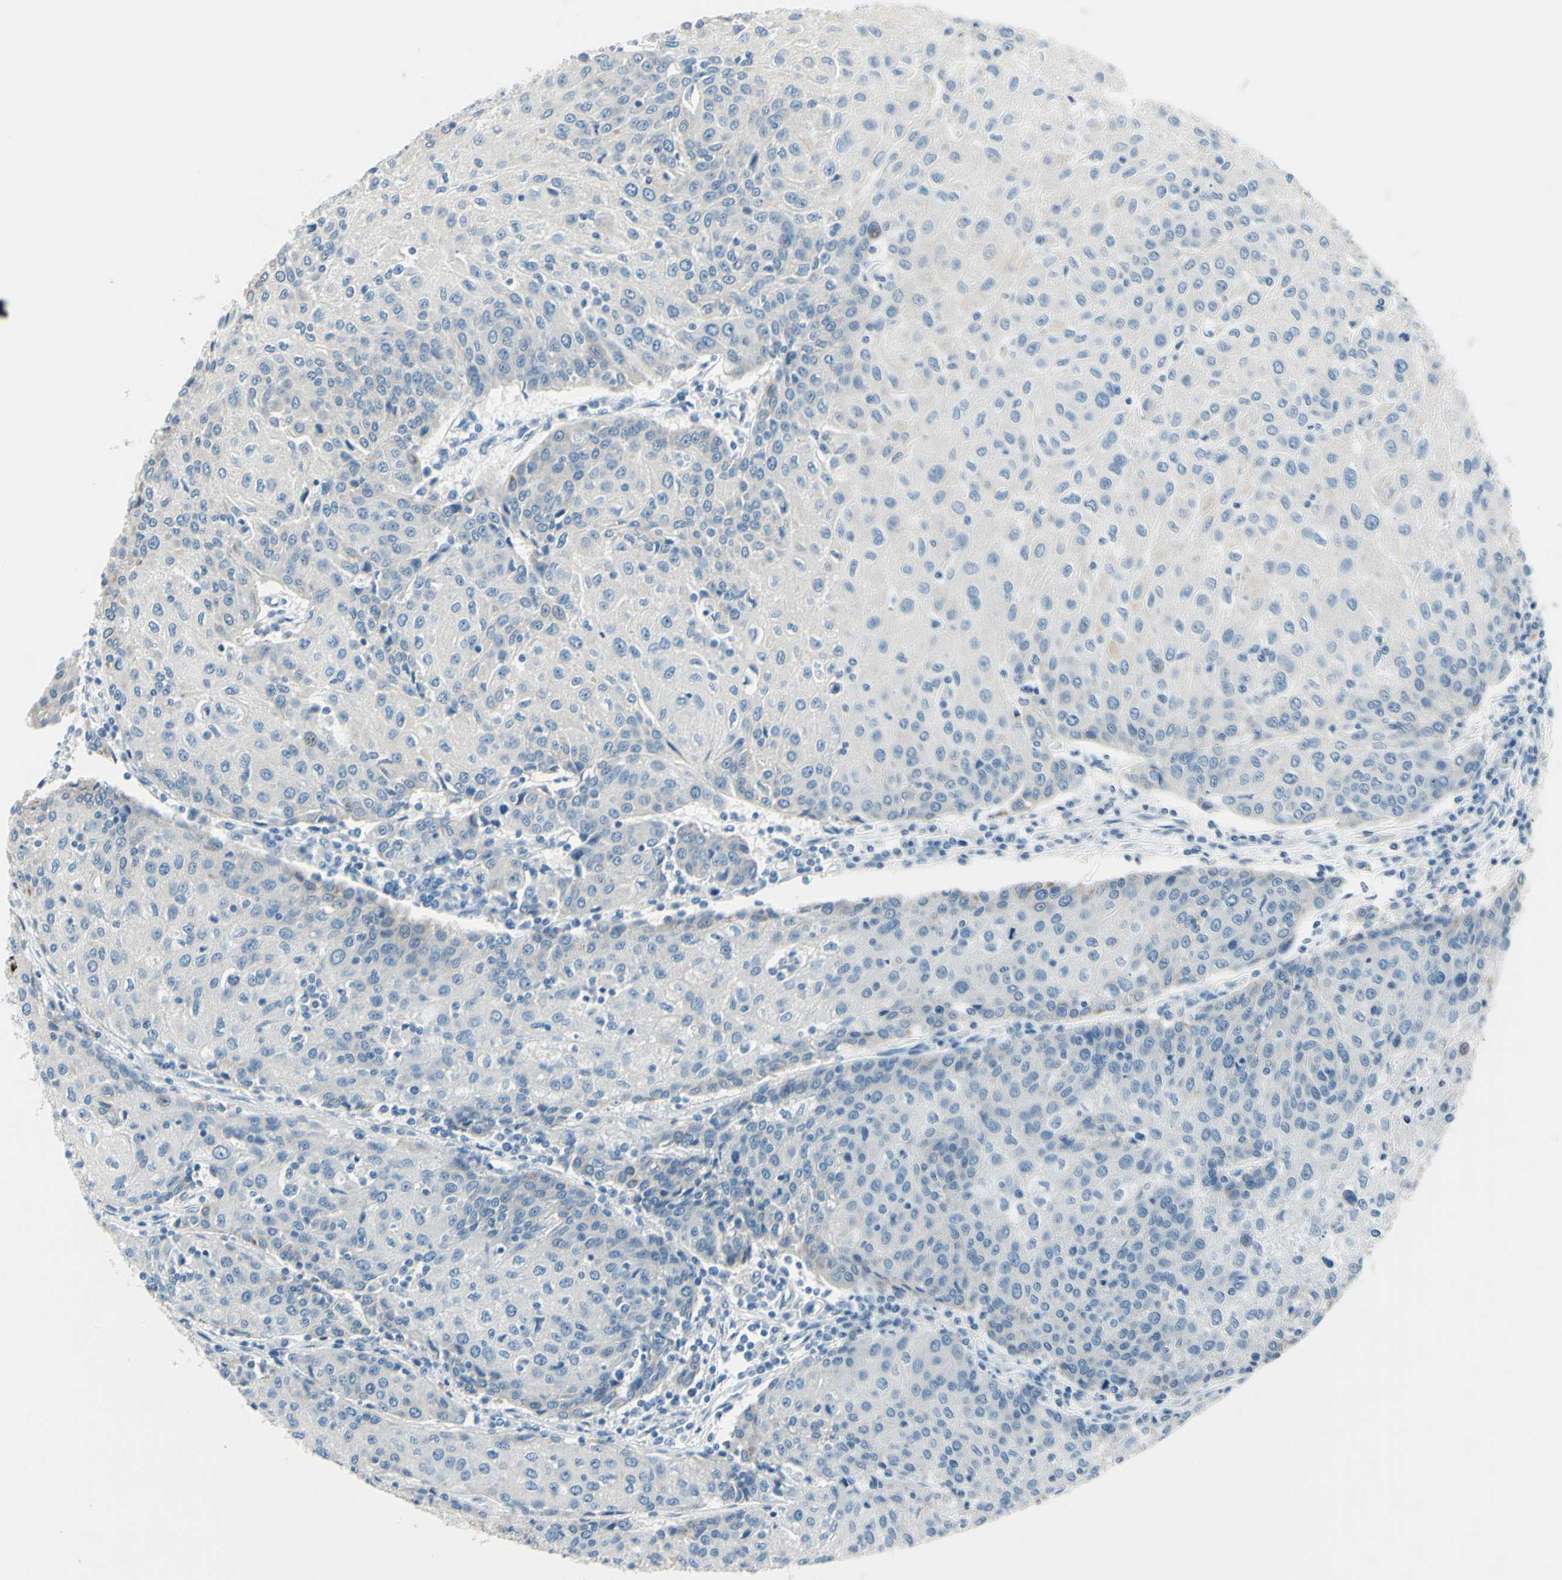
{"staining": {"intensity": "negative", "quantity": "none", "location": "none"}, "tissue": "urothelial cancer", "cell_type": "Tumor cells", "image_type": "cancer", "snomed": [{"axis": "morphology", "description": "Urothelial carcinoma, High grade"}, {"axis": "topography", "description": "Urinary bladder"}], "caption": "A high-resolution image shows immunohistochemistry (IHC) staining of urothelial cancer, which exhibits no significant staining in tumor cells.", "gene": "CDH15", "patient": {"sex": "female", "age": 85}}